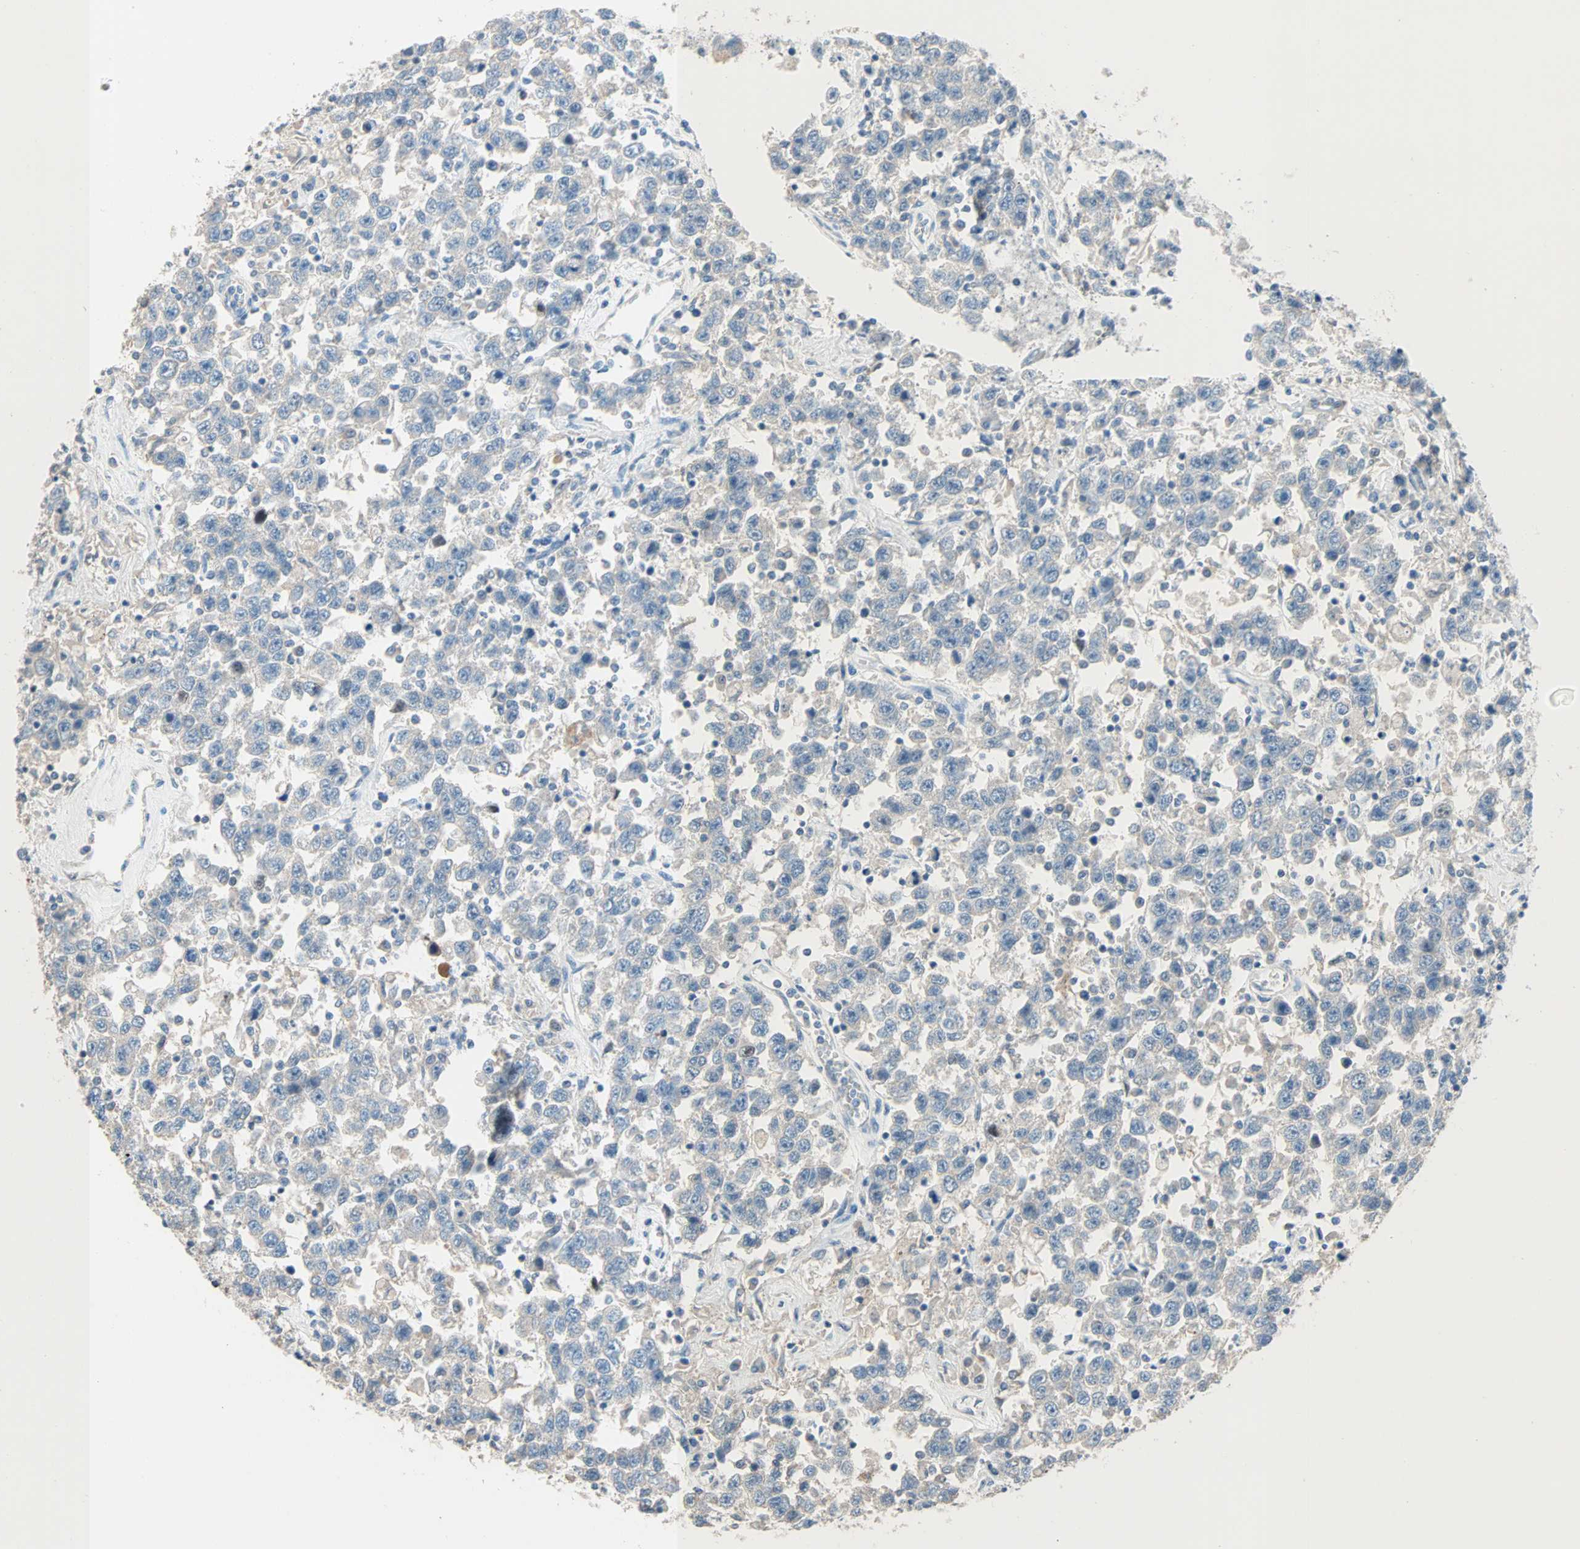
{"staining": {"intensity": "negative", "quantity": "none", "location": "none"}, "tissue": "testis cancer", "cell_type": "Tumor cells", "image_type": "cancer", "snomed": [{"axis": "morphology", "description": "Seminoma, NOS"}, {"axis": "topography", "description": "Testis"}], "caption": "High magnification brightfield microscopy of testis cancer stained with DAB (3,3'-diaminobenzidine) (brown) and counterstained with hematoxylin (blue): tumor cells show no significant positivity. (Stains: DAB immunohistochemistry (IHC) with hematoxylin counter stain, Microscopy: brightfield microscopy at high magnification).", "gene": "ACVRL1", "patient": {"sex": "male", "age": 41}}